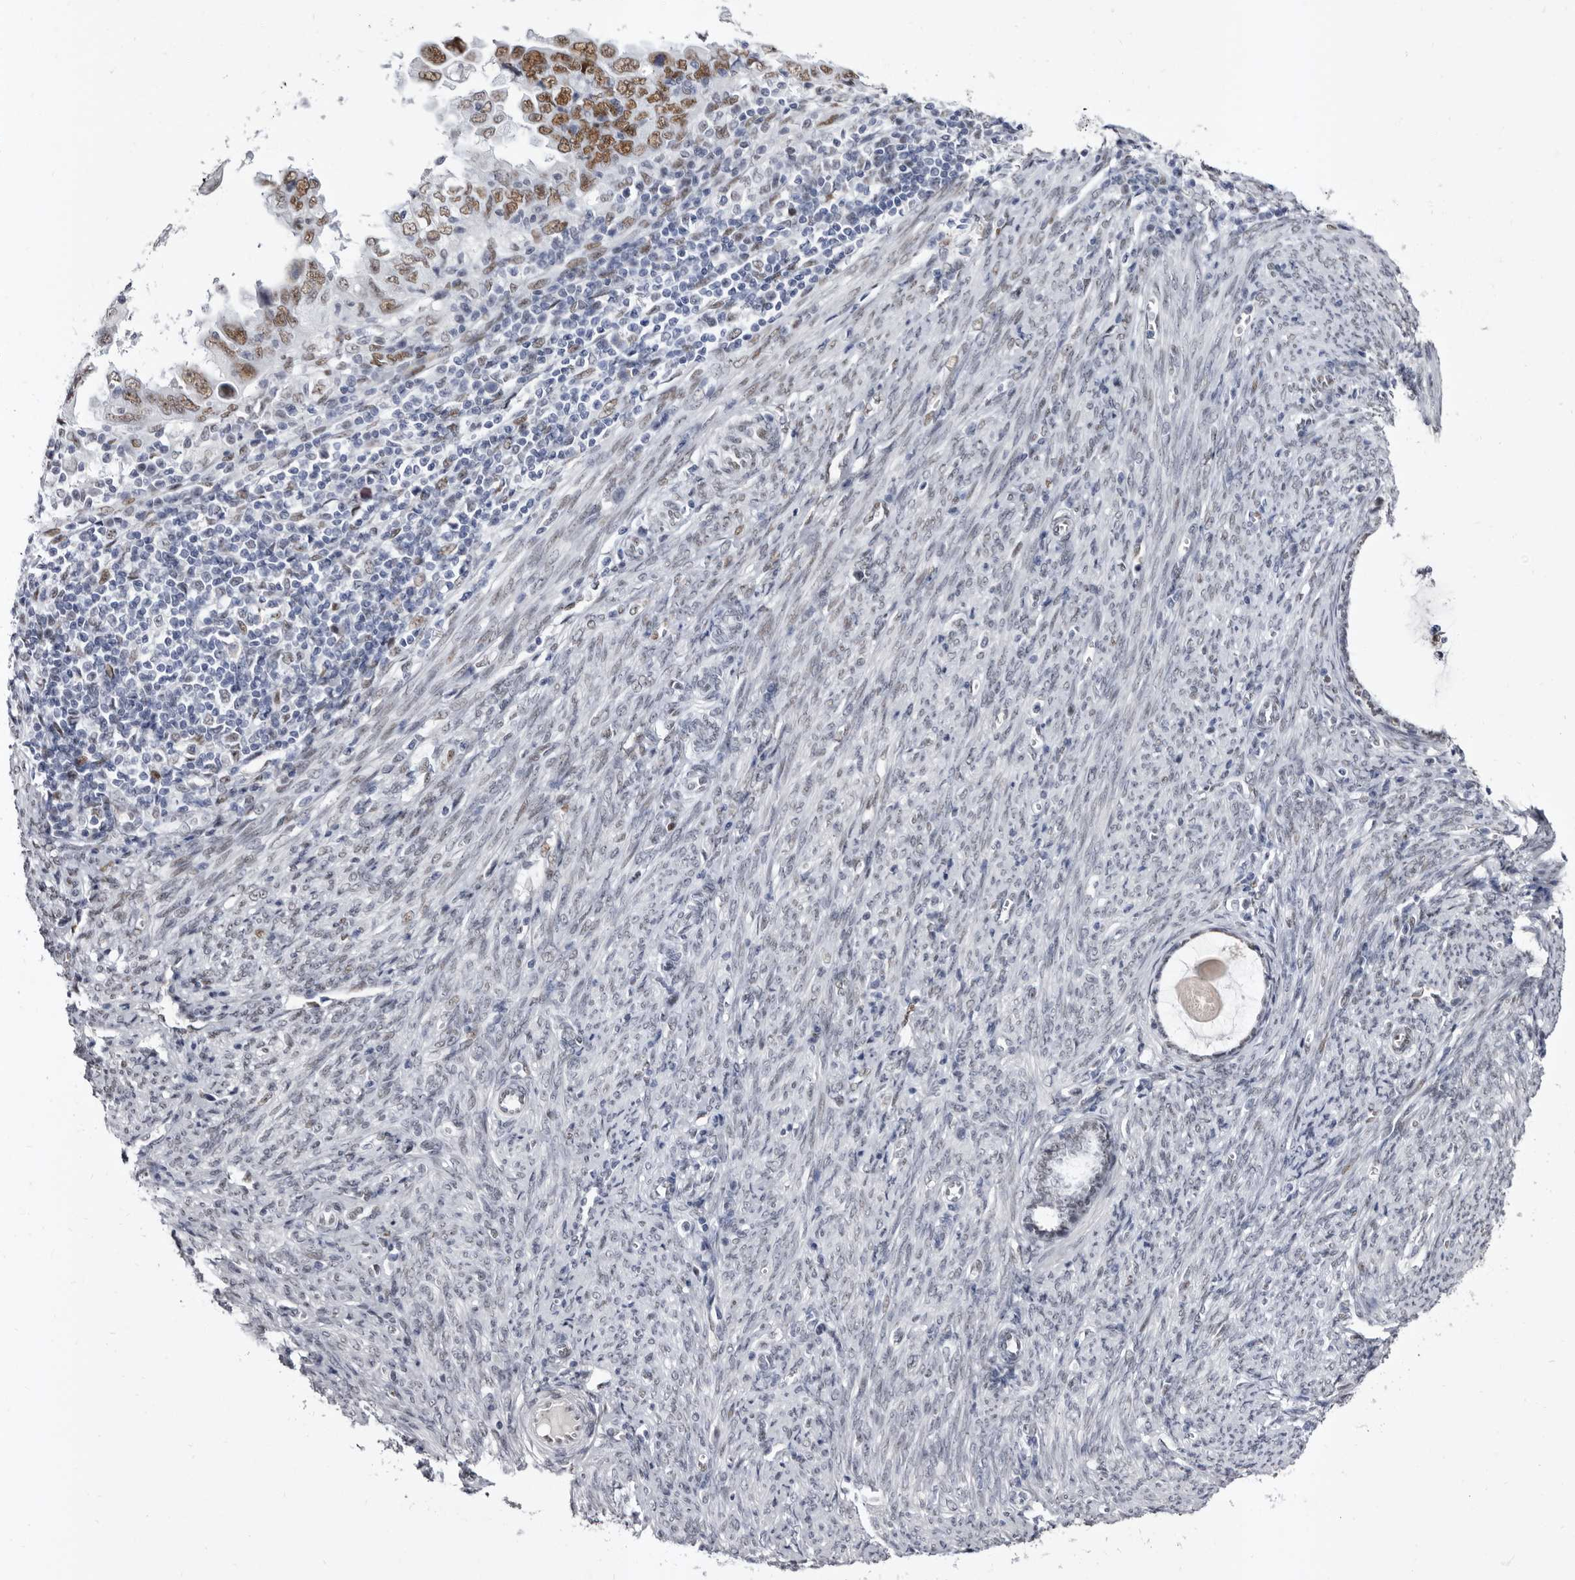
{"staining": {"intensity": "moderate", "quantity": ">75%", "location": "nuclear"}, "tissue": "endometrial cancer", "cell_type": "Tumor cells", "image_type": "cancer", "snomed": [{"axis": "morphology", "description": "Adenocarcinoma, NOS"}, {"axis": "topography", "description": "Uterus"}], "caption": "Immunohistochemical staining of human adenocarcinoma (endometrial) demonstrates medium levels of moderate nuclear expression in approximately >75% of tumor cells. (Brightfield microscopy of DAB IHC at high magnification).", "gene": "ZNF326", "patient": {"sex": "female", "age": 77}}